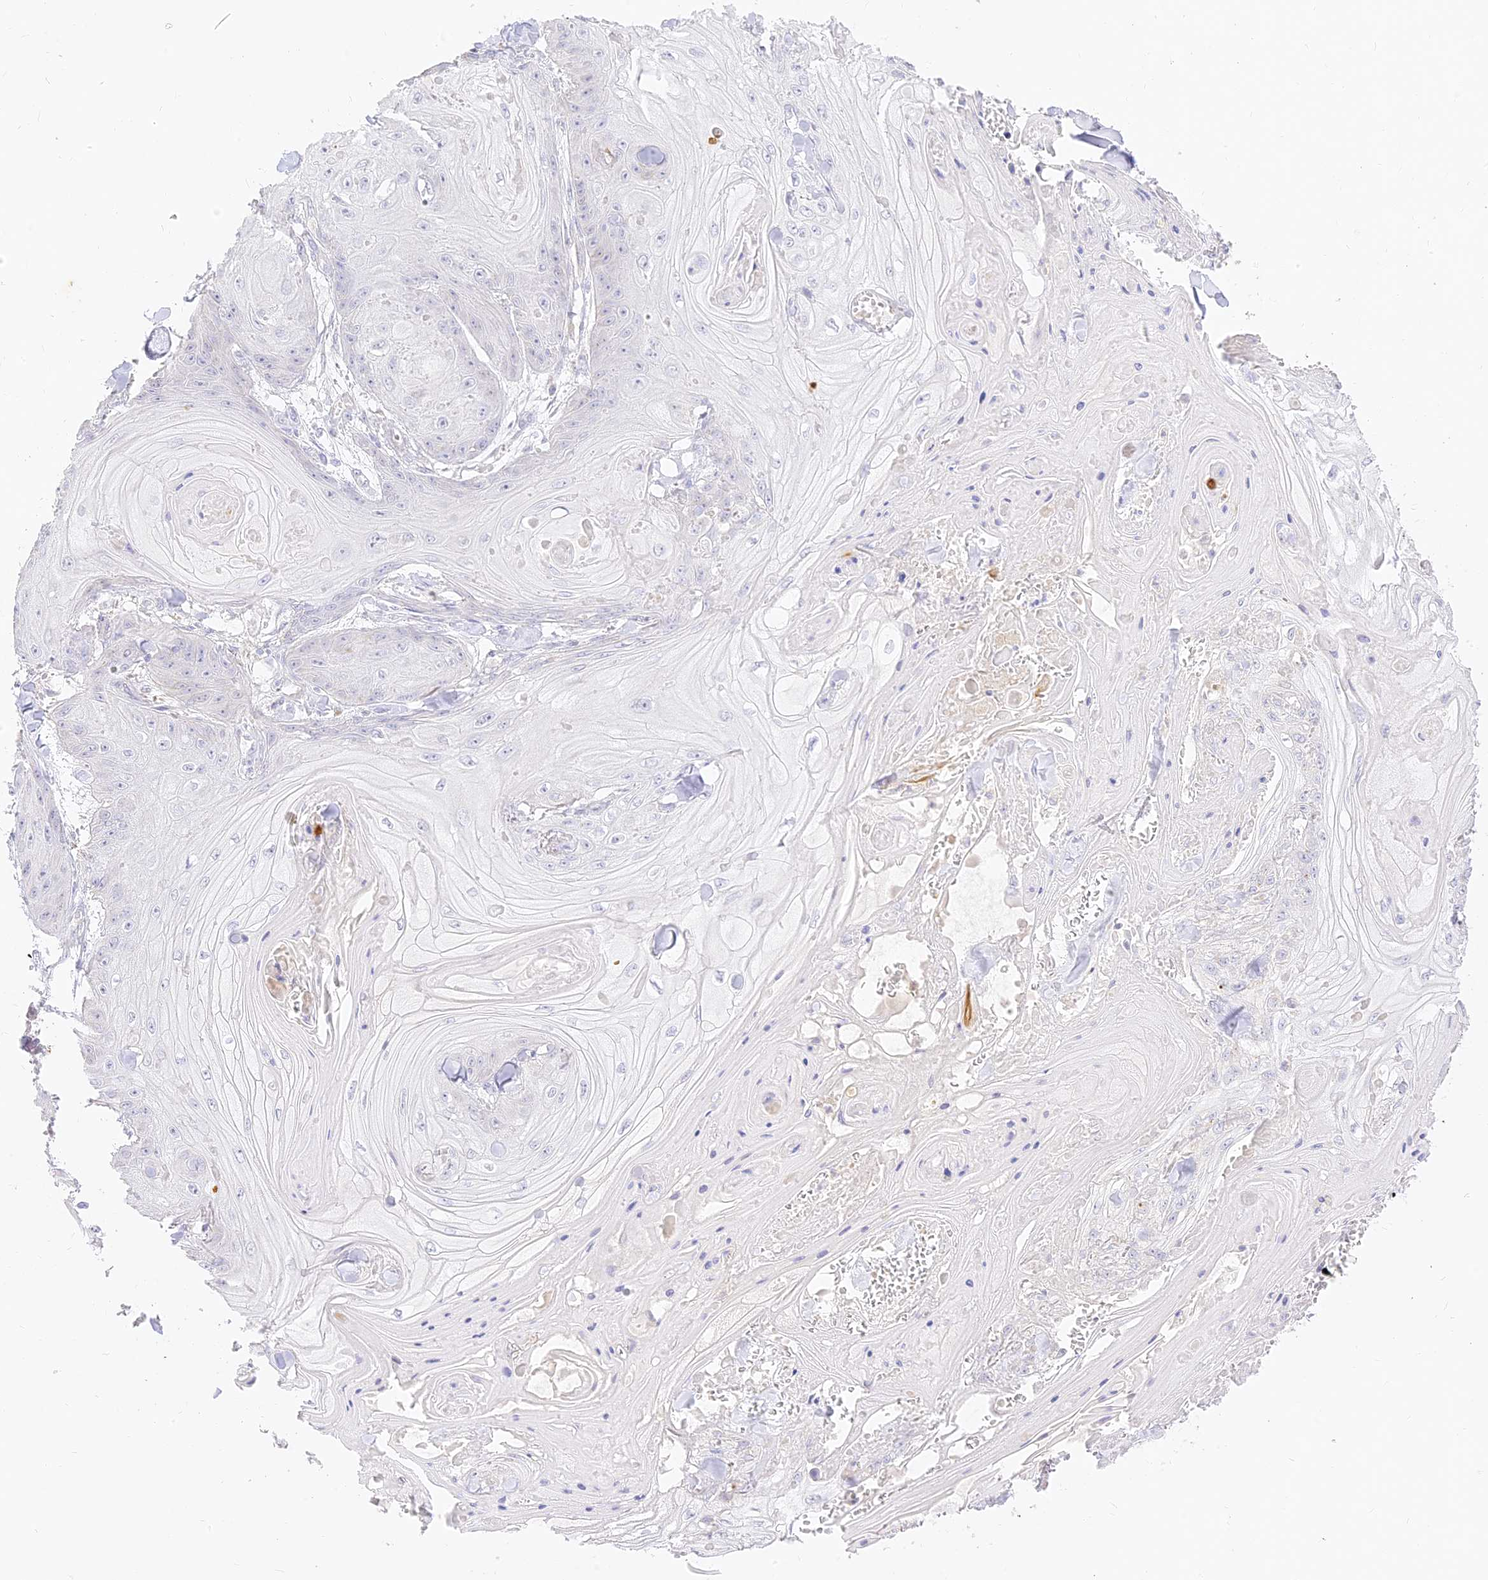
{"staining": {"intensity": "negative", "quantity": "none", "location": "none"}, "tissue": "skin cancer", "cell_type": "Tumor cells", "image_type": "cancer", "snomed": [{"axis": "morphology", "description": "Squamous cell carcinoma, NOS"}, {"axis": "topography", "description": "Skin"}], "caption": "The immunohistochemistry photomicrograph has no significant expression in tumor cells of squamous cell carcinoma (skin) tissue.", "gene": "SEC13", "patient": {"sex": "male", "age": 74}}